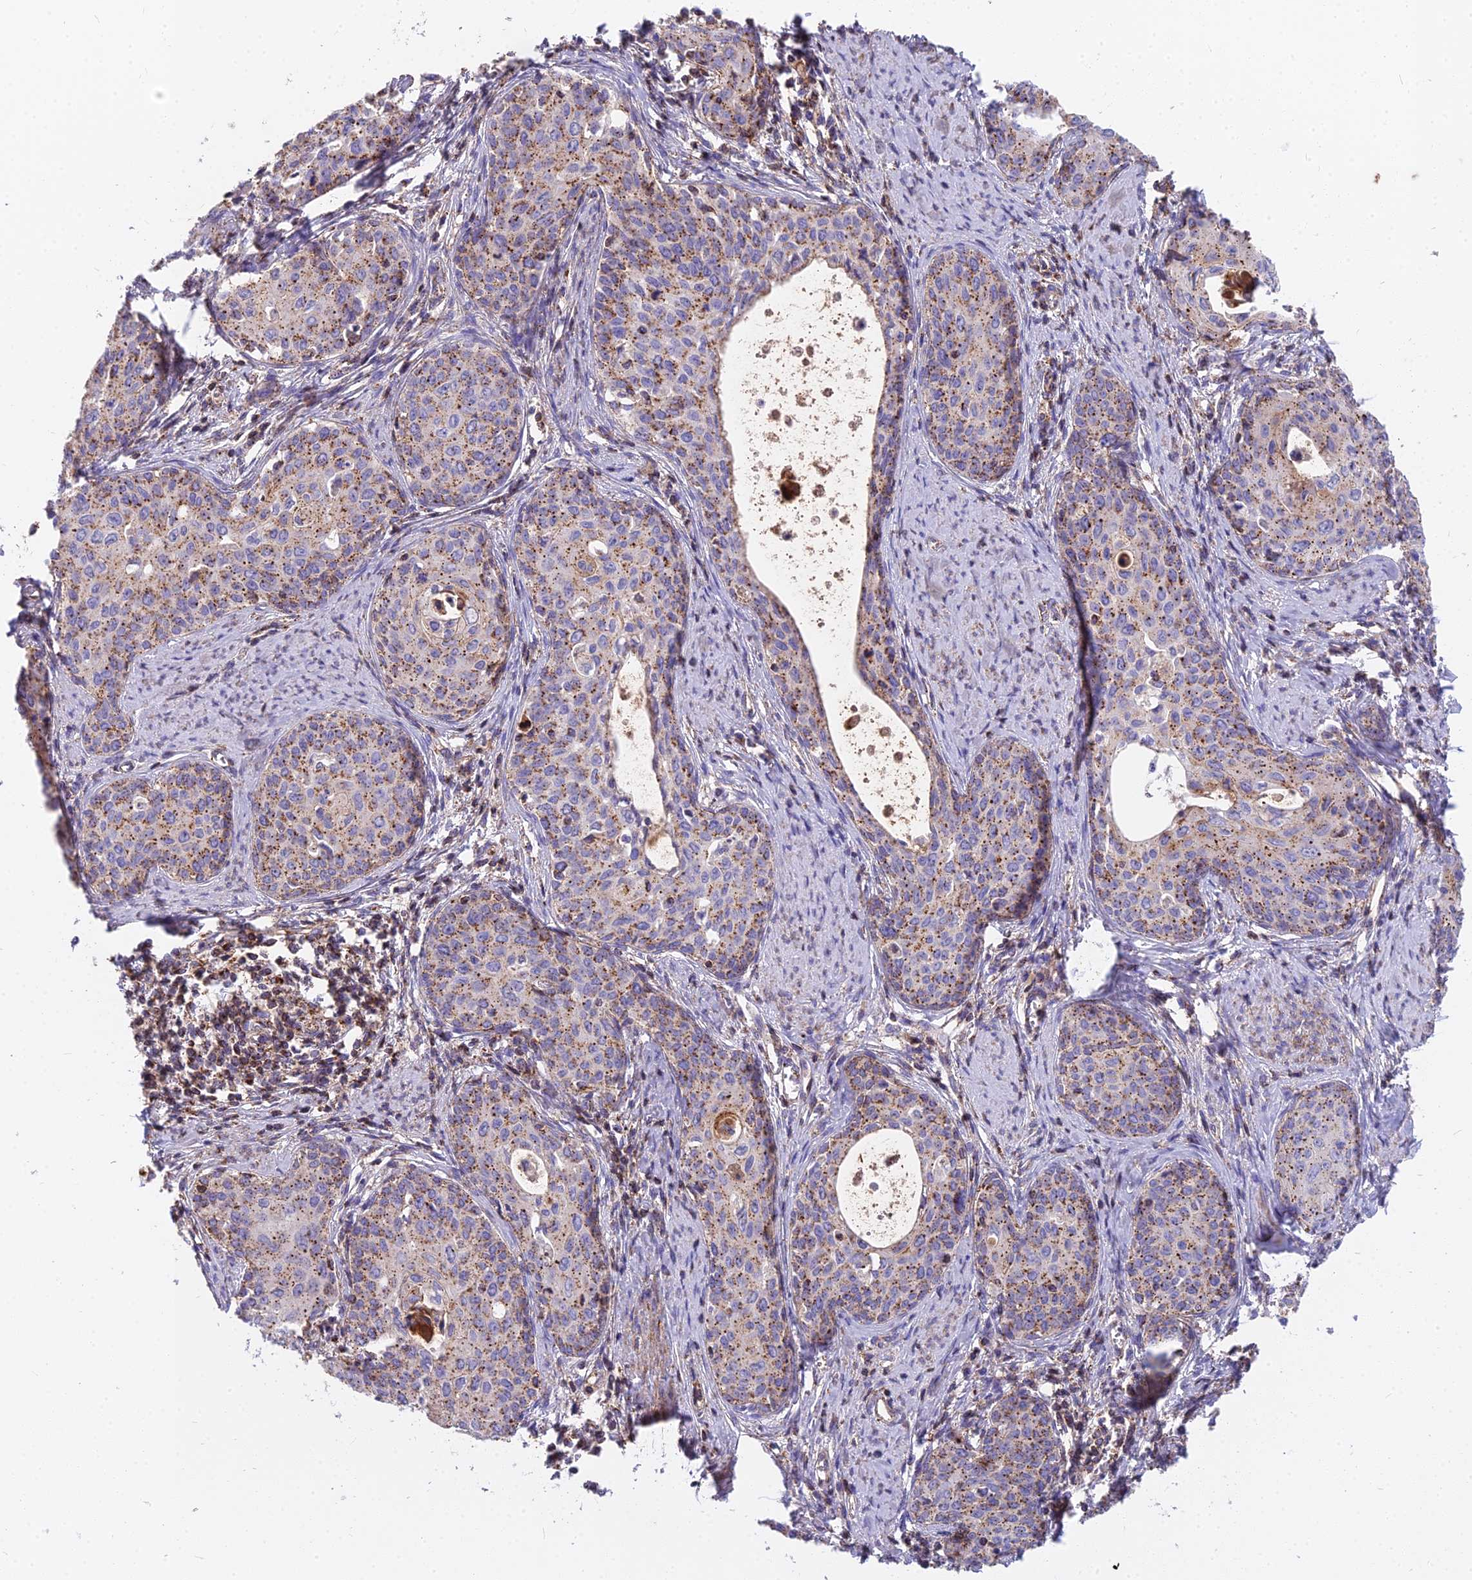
{"staining": {"intensity": "moderate", "quantity": ">75%", "location": "cytoplasmic/membranous"}, "tissue": "cervical cancer", "cell_type": "Tumor cells", "image_type": "cancer", "snomed": [{"axis": "morphology", "description": "Squamous cell carcinoma, NOS"}, {"axis": "topography", "description": "Cervix"}], "caption": "Protein staining by immunohistochemistry demonstrates moderate cytoplasmic/membranous staining in about >75% of tumor cells in cervical cancer (squamous cell carcinoma). The staining was performed using DAB, with brown indicating positive protein expression. Nuclei are stained blue with hematoxylin.", "gene": "FRMPD1", "patient": {"sex": "female", "age": 52}}